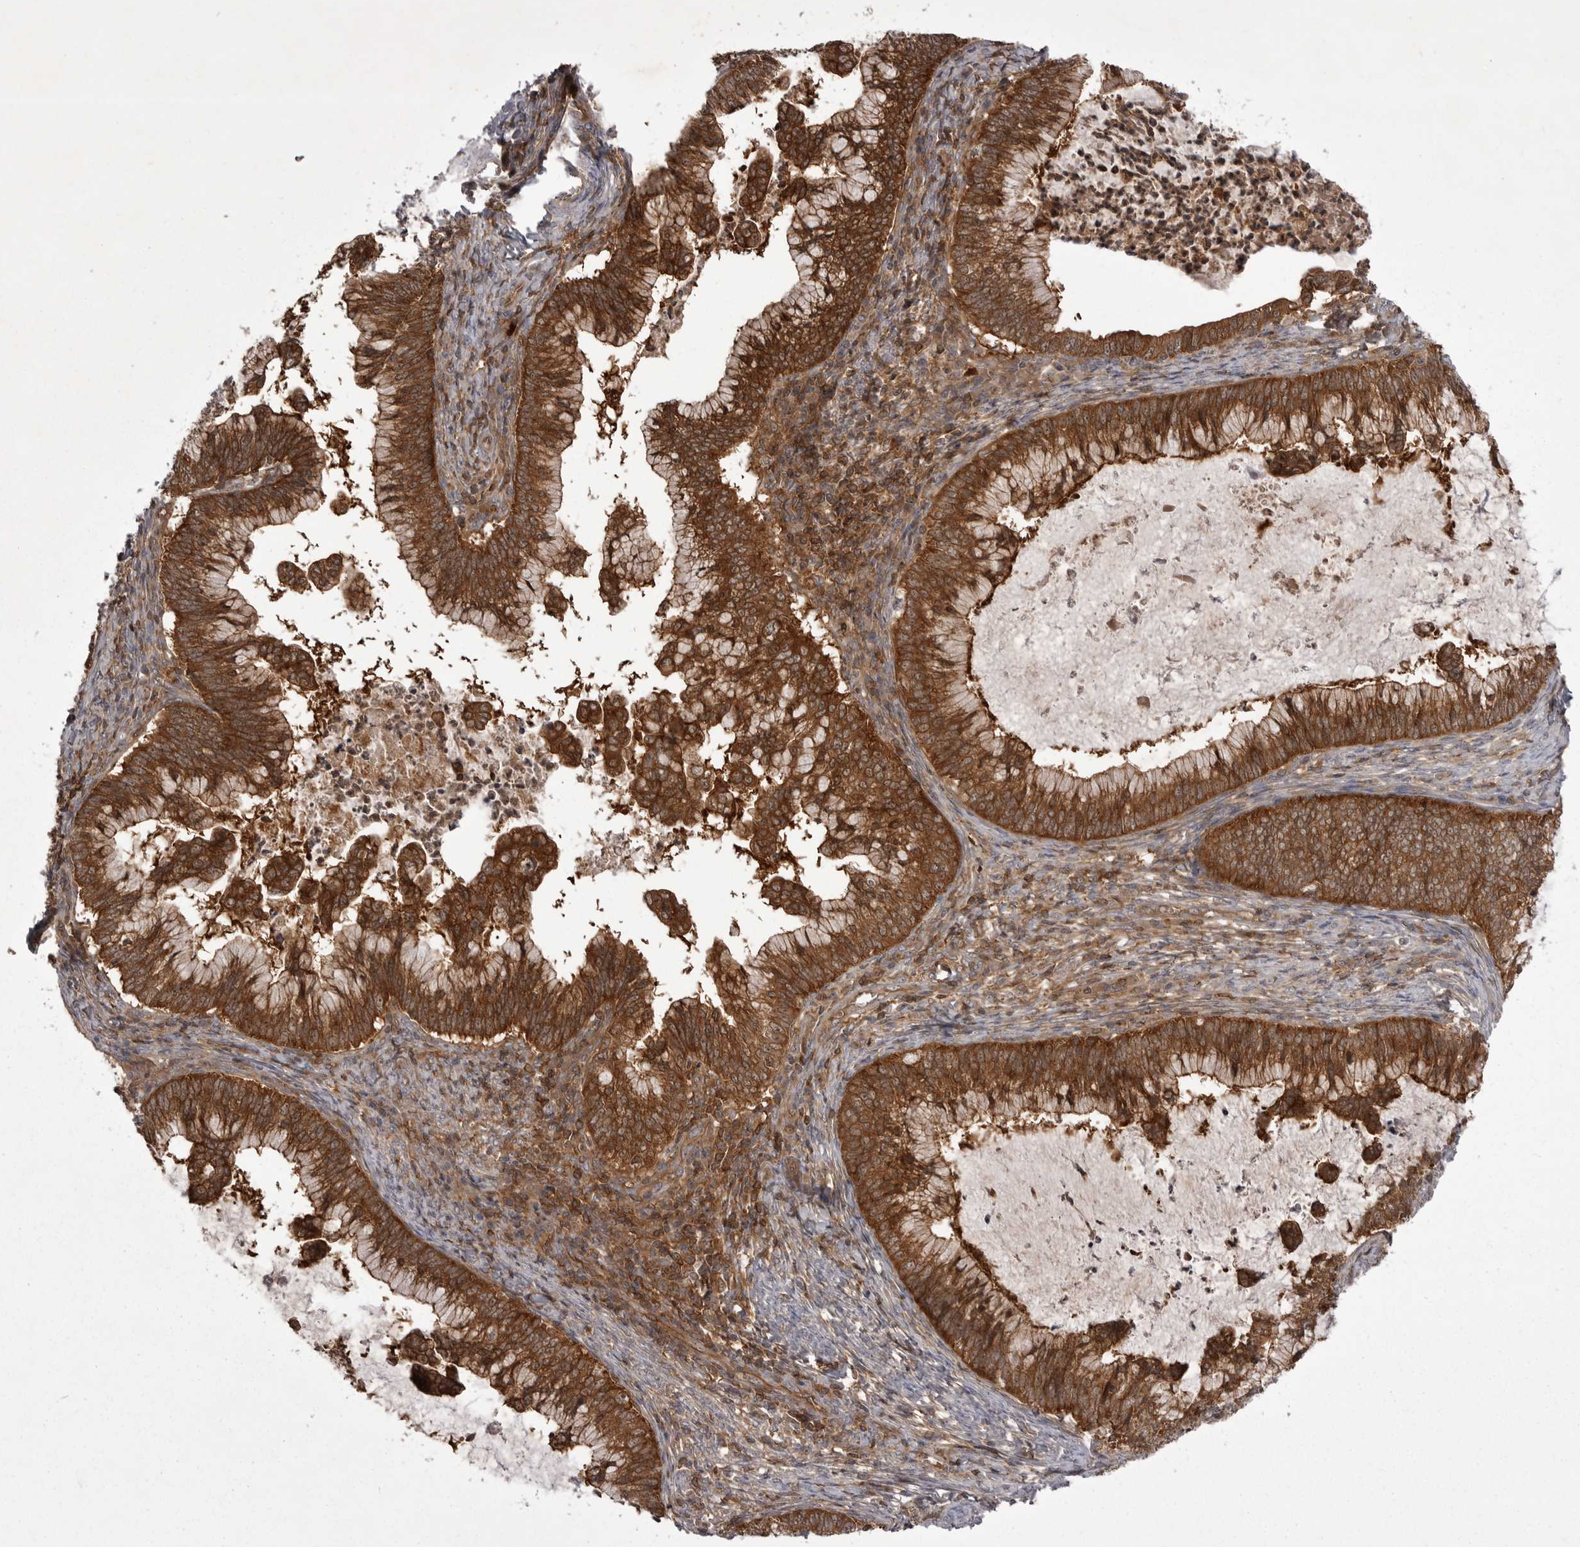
{"staining": {"intensity": "strong", "quantity": ">75%", "location": "cytoplasmic/membranous"}, "tissue": "cervical cancer", "cell_type": "Tumor cells", "image_type": "cancer", "snomed": [{"axis": "morphology", "description": "Adenocarcinoma, NOS"}, {"axis": "topography", "description": "Cervix"}], "caption": "Cervical cancer (adenocarcinoma) stained with IHC exhibits strong cytoplasmic/membranous staining in approximately >75% of tumor cells.", "gene": "STK24", "patient": {"sex": "female", "age": 36}}